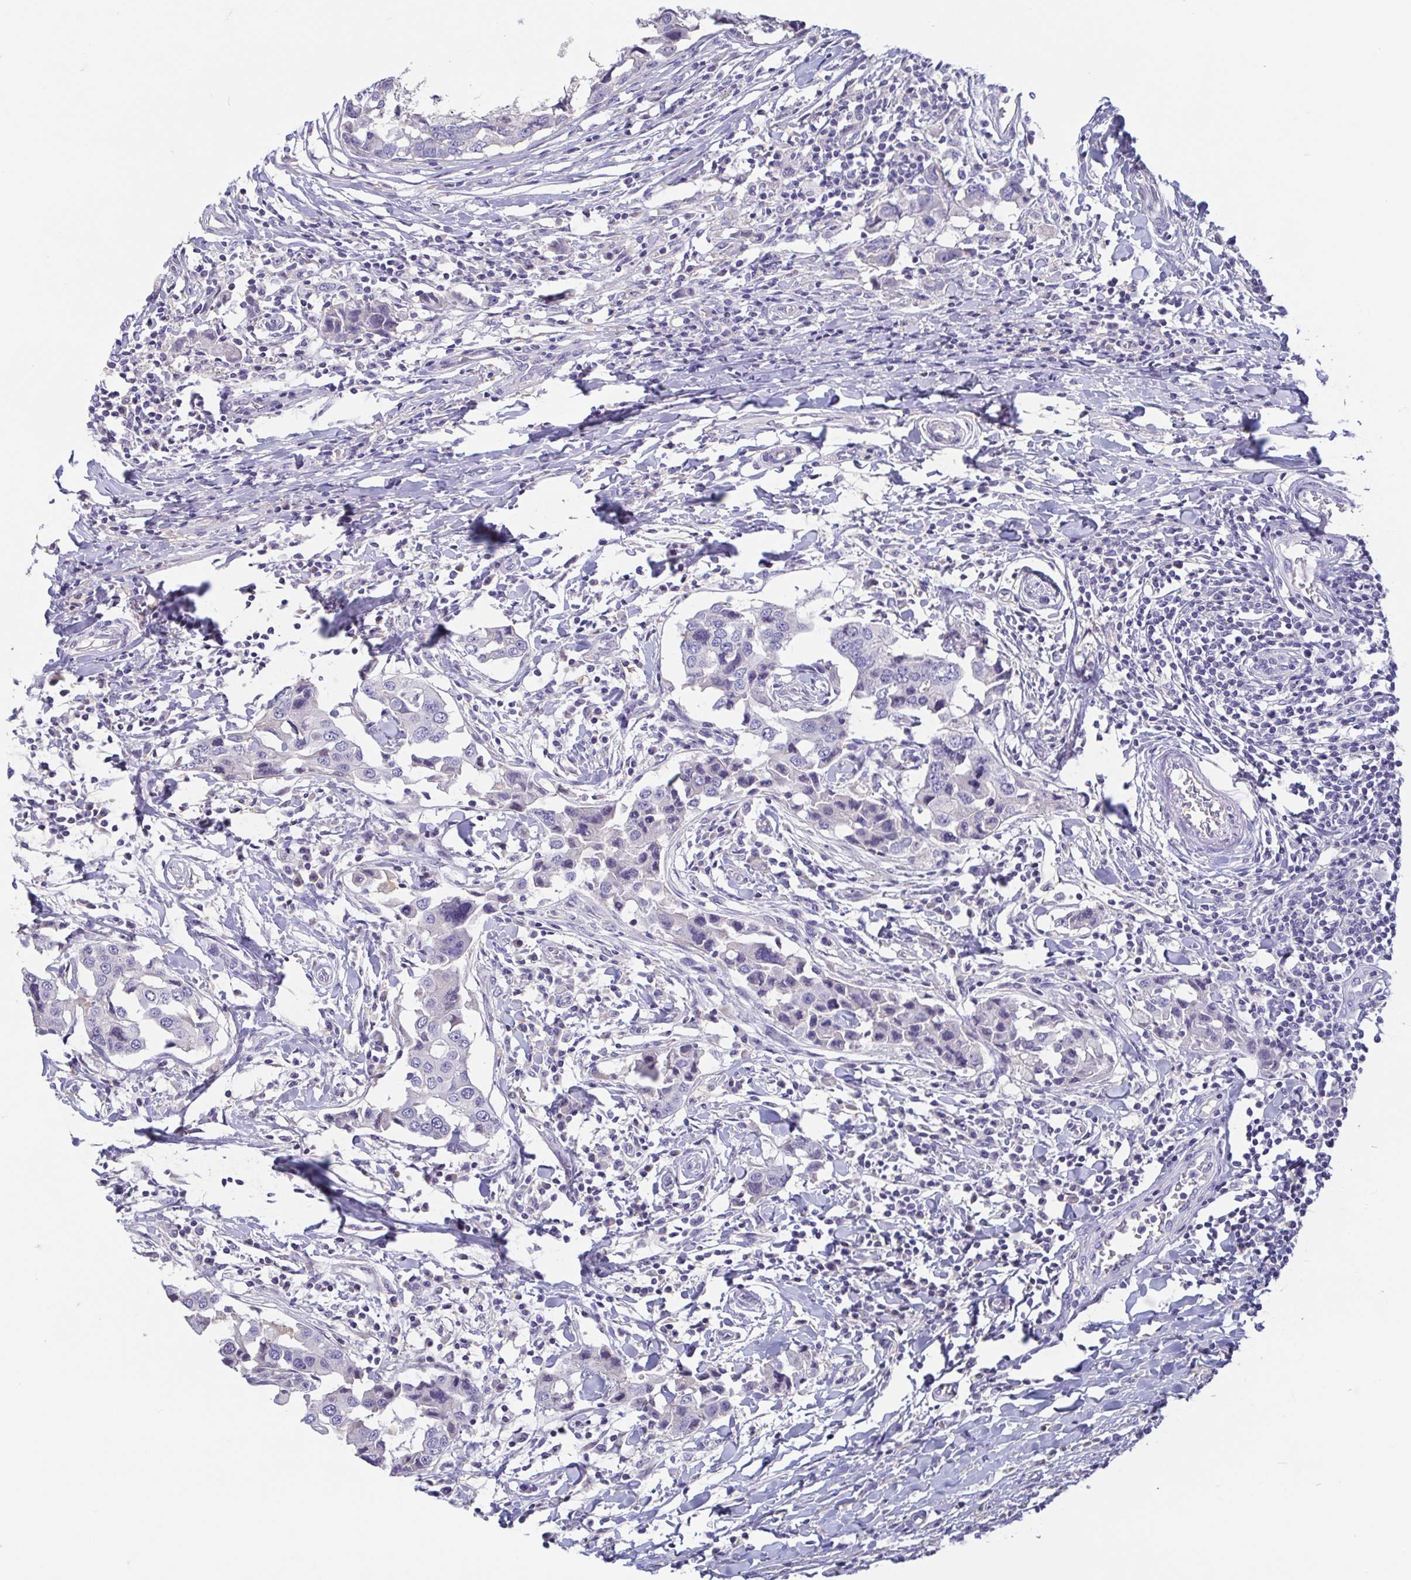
{"staining": {"intensity": "negative", "quantity": "none", "location": "none"}, "tissue": "breast cancer", "cell_type": "Tumor cells", "image_type": "cancer", "snomed": [{"axis": "morphology", "description": "Duct carcinoma"}, {"axis": "topography", "description": "Breast"}], "caption": "Immunohistochemical staining of infiltrating ductal carcinoma (breast) demonstrates no significant positivity in tumor cells. Brightfield microscopy of immunohistochemistry stained with DAB (3,3'-diaminobenzidine) (brown) and hematoxylin (blue), captured at high magnification.", "gene": "TREH", "patient": {"sex": "female", "age": 27}}